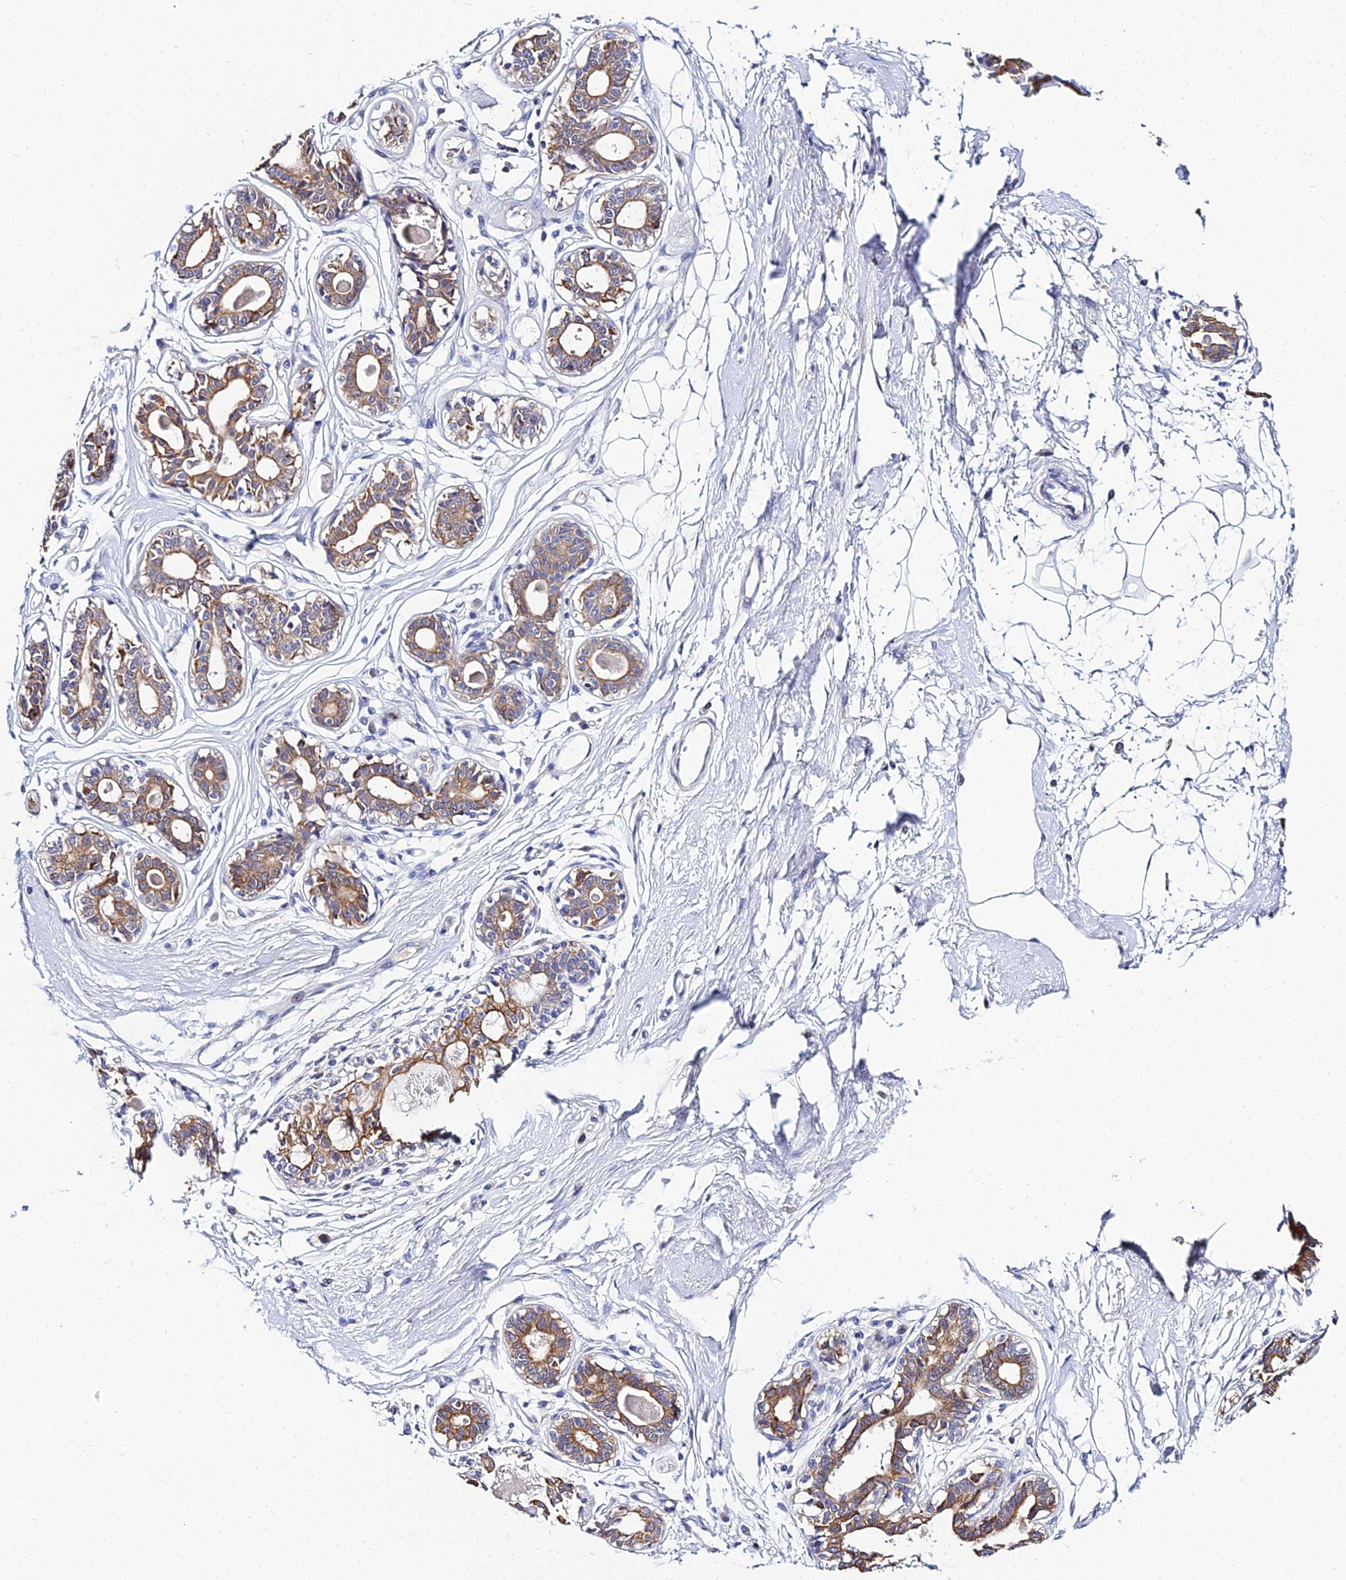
{"staining": {"intensity": "negative", "quantity": "none", "location": "none"}, "tissue": "breast", "cell_type": "Adipocytes", "image_type": "normal", "snomed": [{"axis": "morphology", "description": "Normal tissue, NOS"}, {"axis": "topography", "description": "Breast"}], "caption": "The image demonstrates no significant staining in adipocytes of breast. (DAB immunohistochemistry with hematoxylin counter stain).", "gene": "ZXDA", "patient": {"sex": "female", "age": 45}}